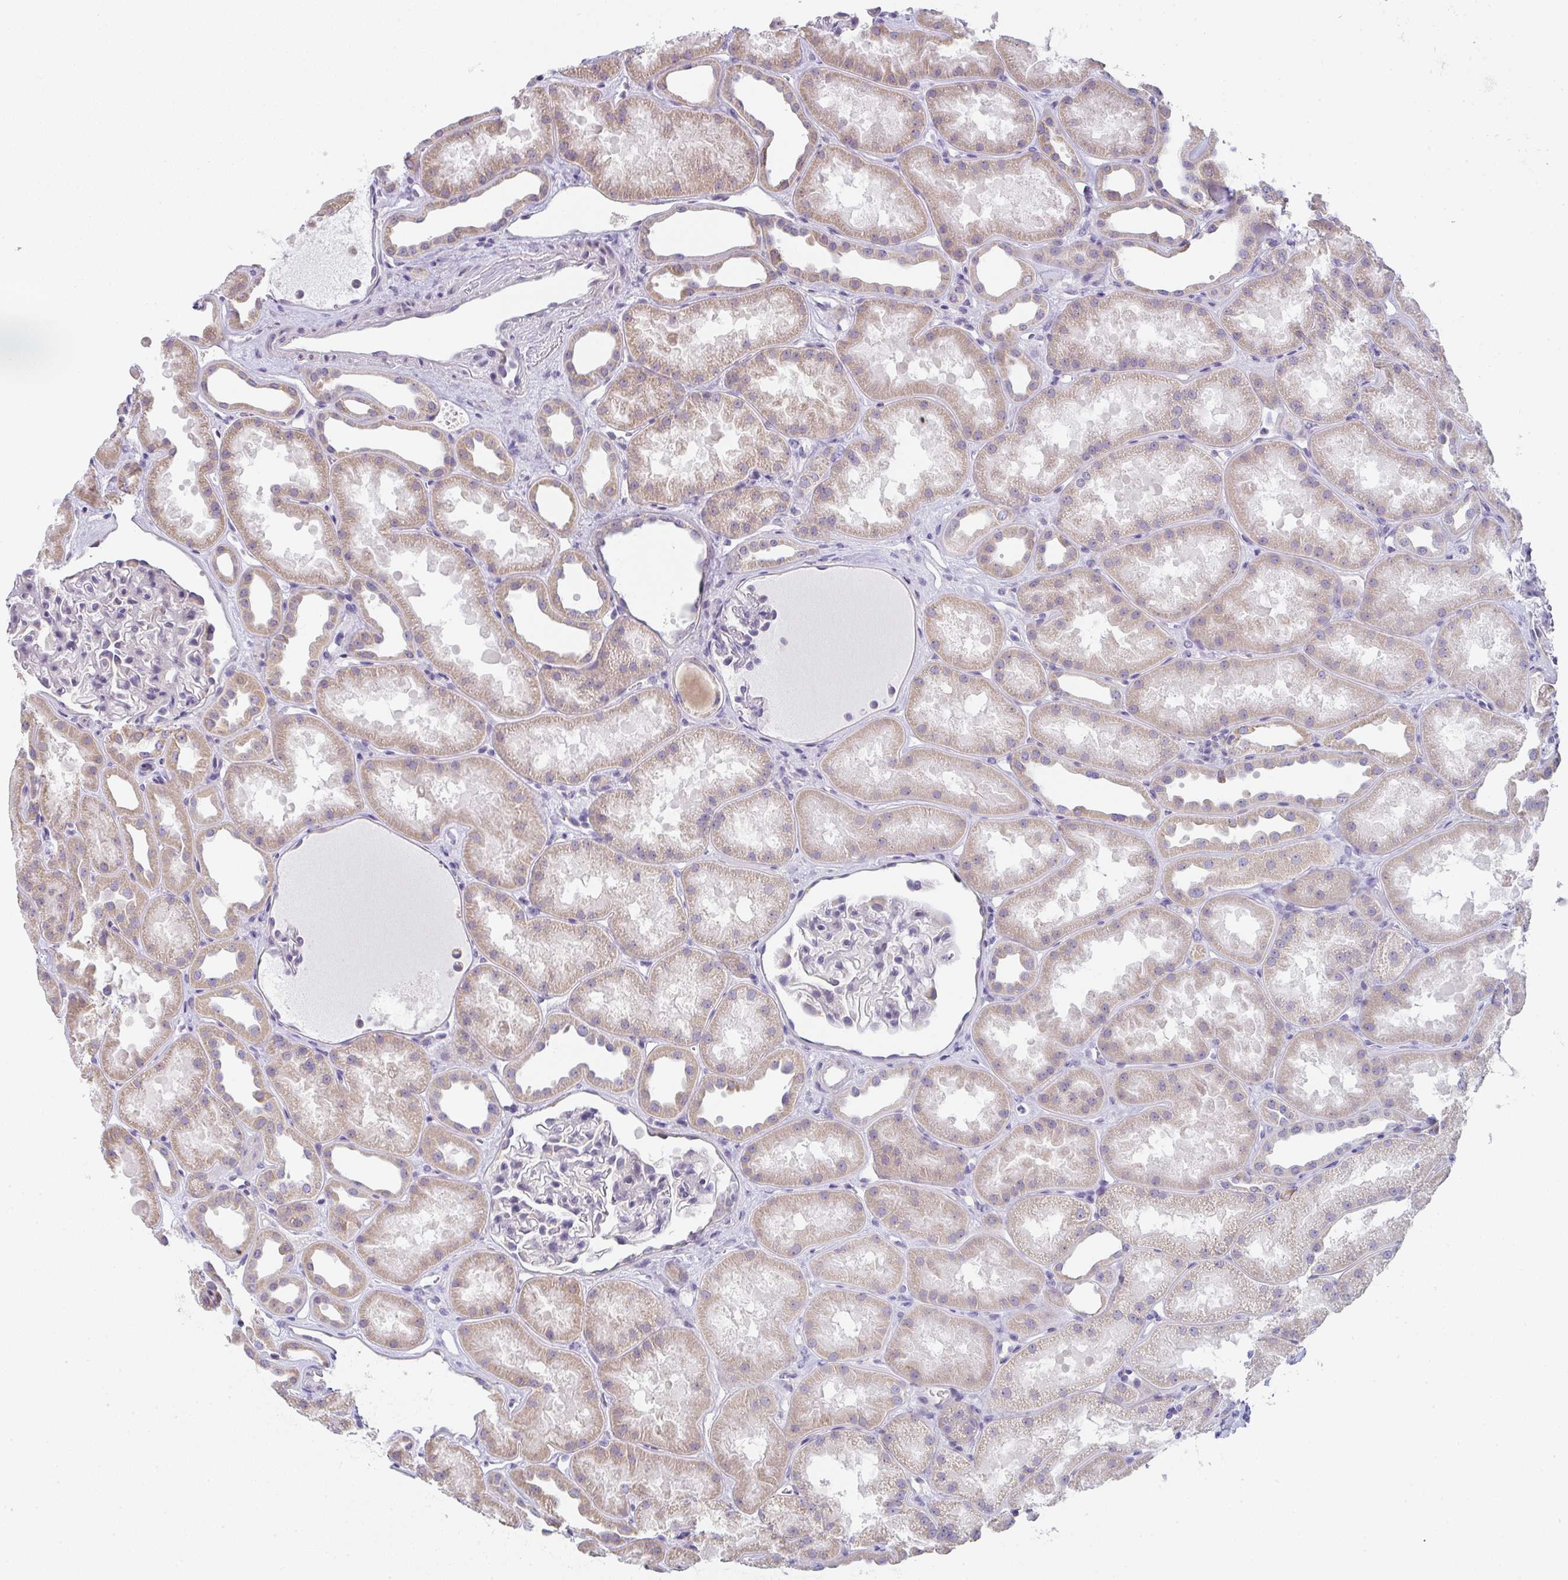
{"staining": {"intensity": "weak", "quantity": "<25%", "location": "cytoplasmic/membranous"}, "tissue": "kidney", "cell_type": "Cells in glomeruli", "image_type": "normal", "snomed": [{"axis": "morphology", "description": "Normal tissue, NOS"}, {"axis": "topography", "description": "Kidney"}], "caption": "This histopathology image is of normal kidney stained with IHC to label a protein in brown with the nuclei are counter-stained blue. There is no staining in cells in glomeruli. (DAB (3,3'-diaminobenzidine) IHC, high magnification).", "gene": "CACNA1S", "patient": {"sex": "male", "age": 61}}